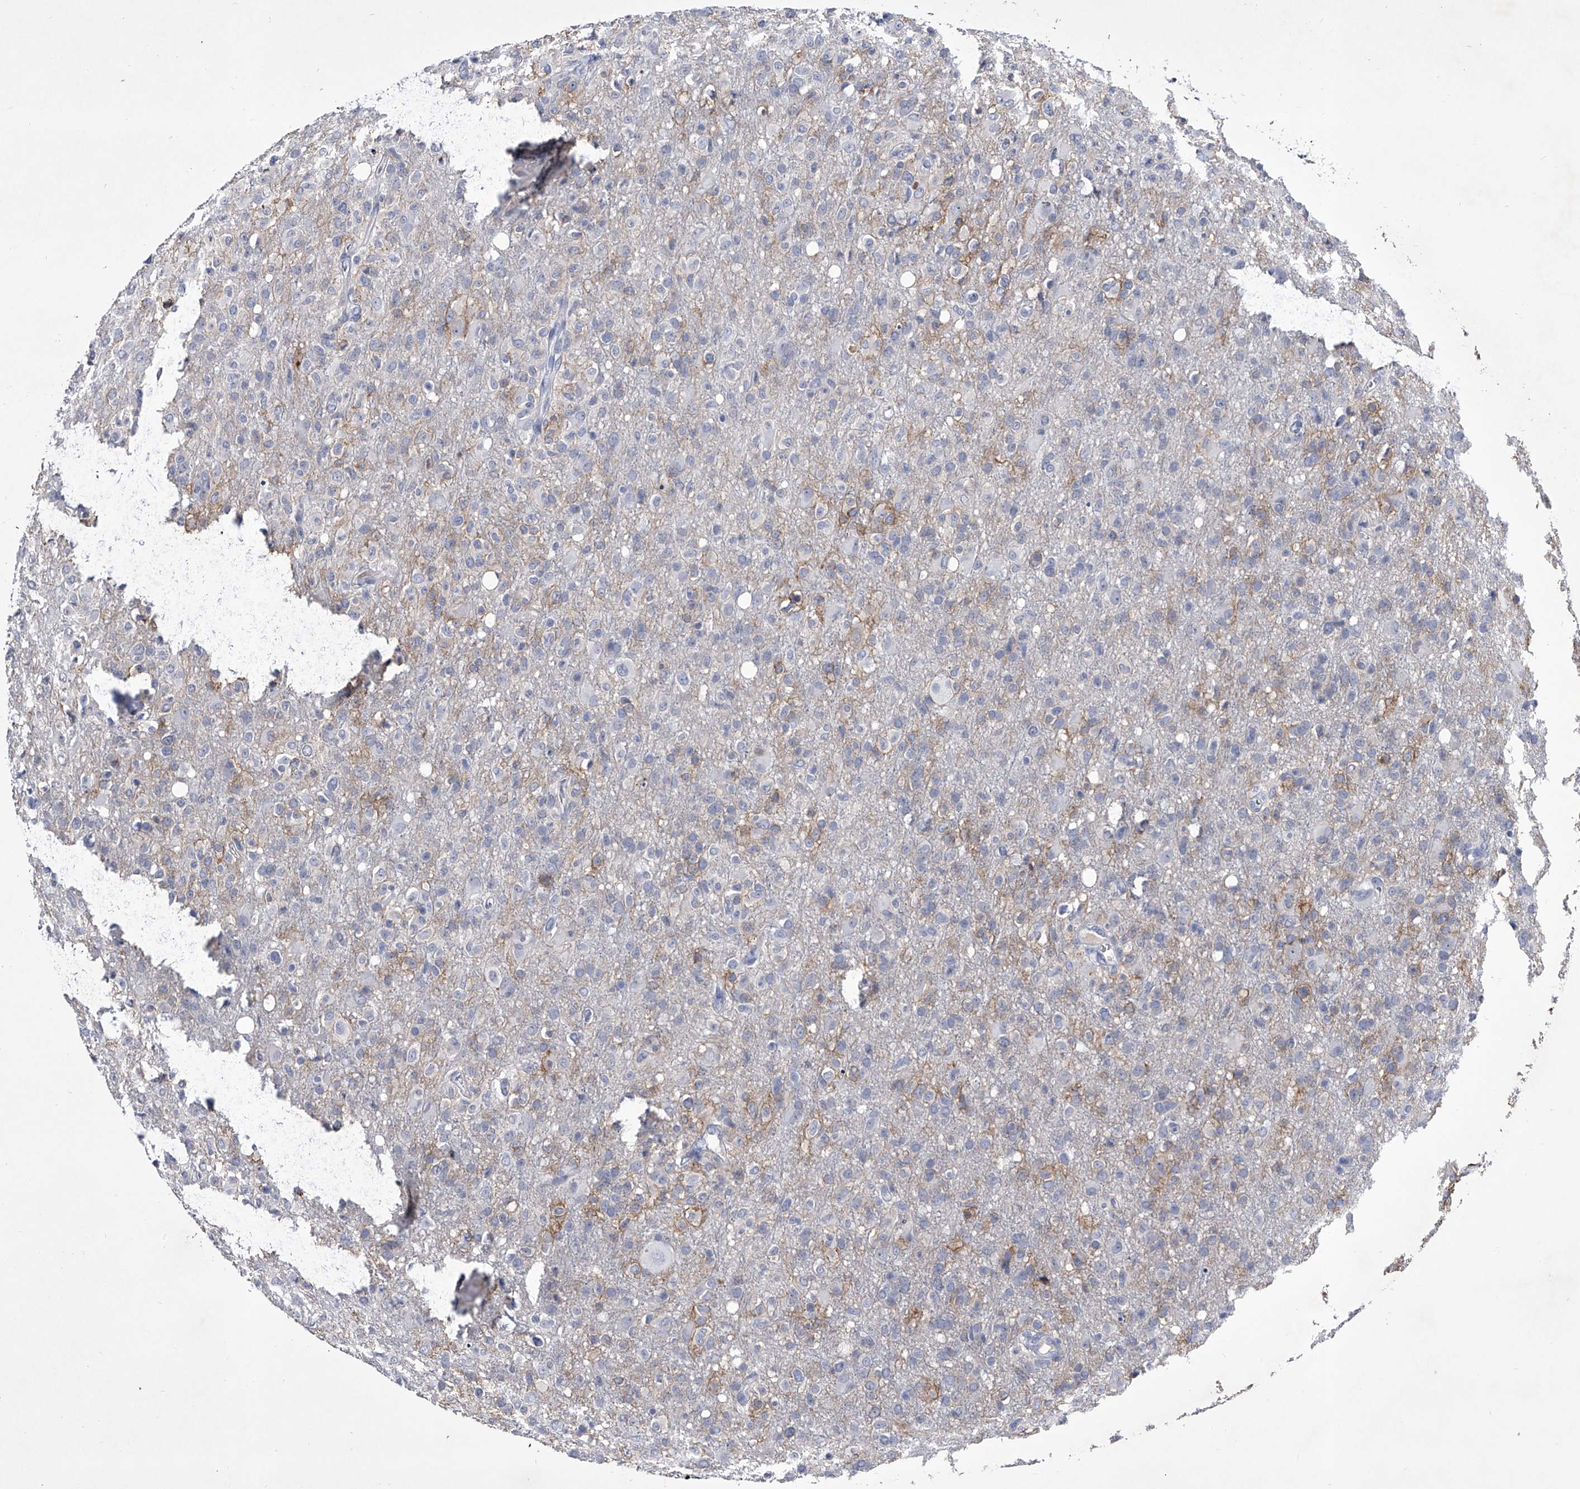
{"staining": {"intensity": "negative", "quantity": "none", "location": "none"}, "tissue": "glioma", "cell_type": "Tumor cells", "image_type": "cancer", "snomed": [{"axis": "morphology", "description": "Glioma, malignant, High grade"}, {"axis": "topography", "description": "Brain"}], "caption": "Immunohistochemical staining of human malignant high-grade glioma demonstrates no significant expression in tumor cells.", "gene": "CRISP2", "patient": {"sex": "female", "age": 57}}